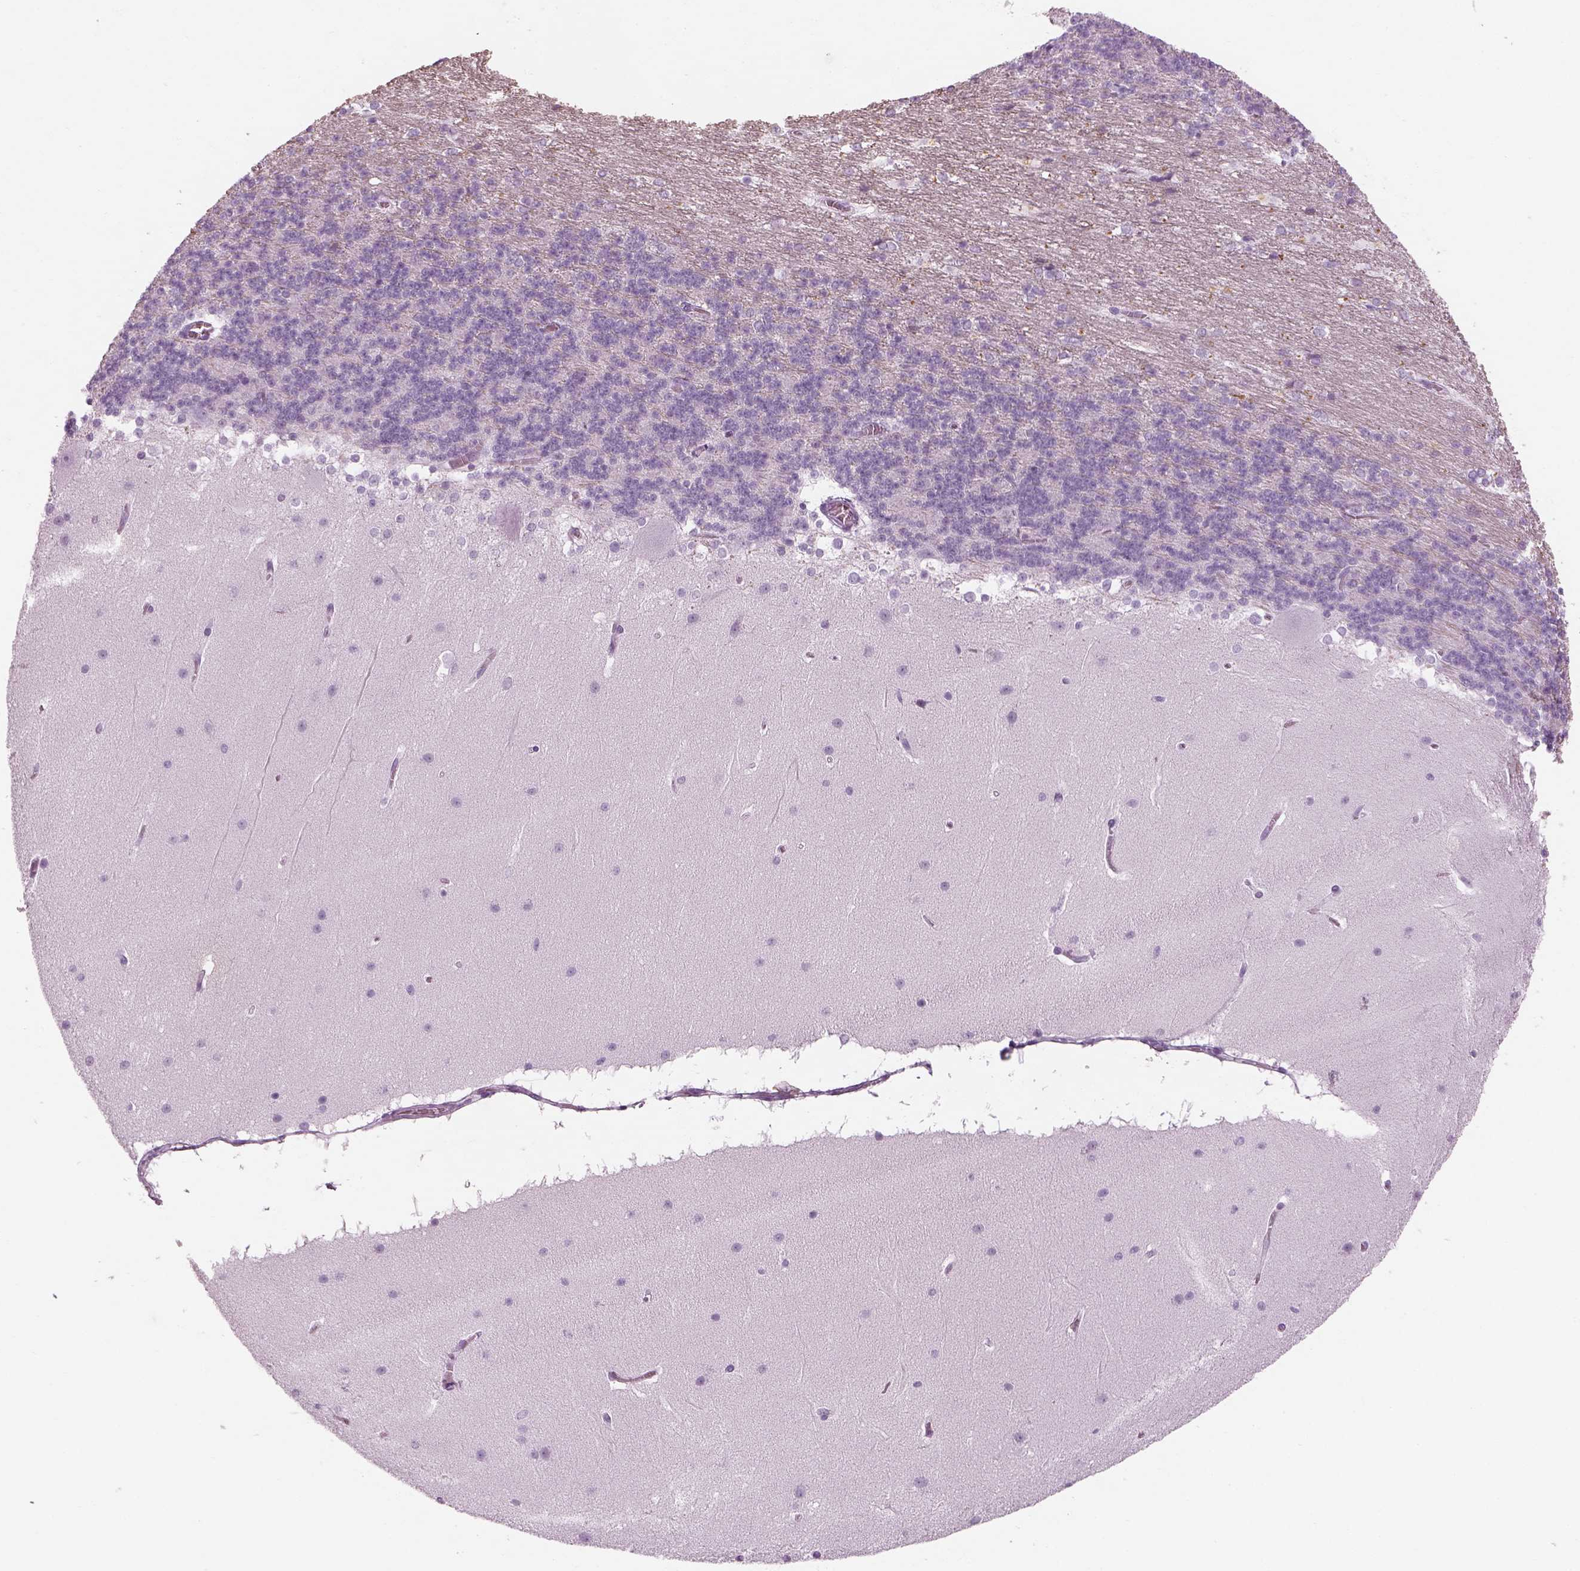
{"staining": {"intensity": "negative", "quantity": "none", "location": "none"}, "tissue": "cerebellum", "cell_type": "Cells in granular layer", "image_type": "normal", "snomed": [{"axis": "morphology", "description": "Normal tissue, NOS"}, {"axis": "topography", "description": "Cerebellum"}], "caption": "Immunohistochemical staining of unremarkable human cerebellum demonstrates no significant staining in cells in granular layer. (IHC, brightfield microscopy, high magnification).", "gene": "SAG", "patient": {"sex": "female", "age": 19}}